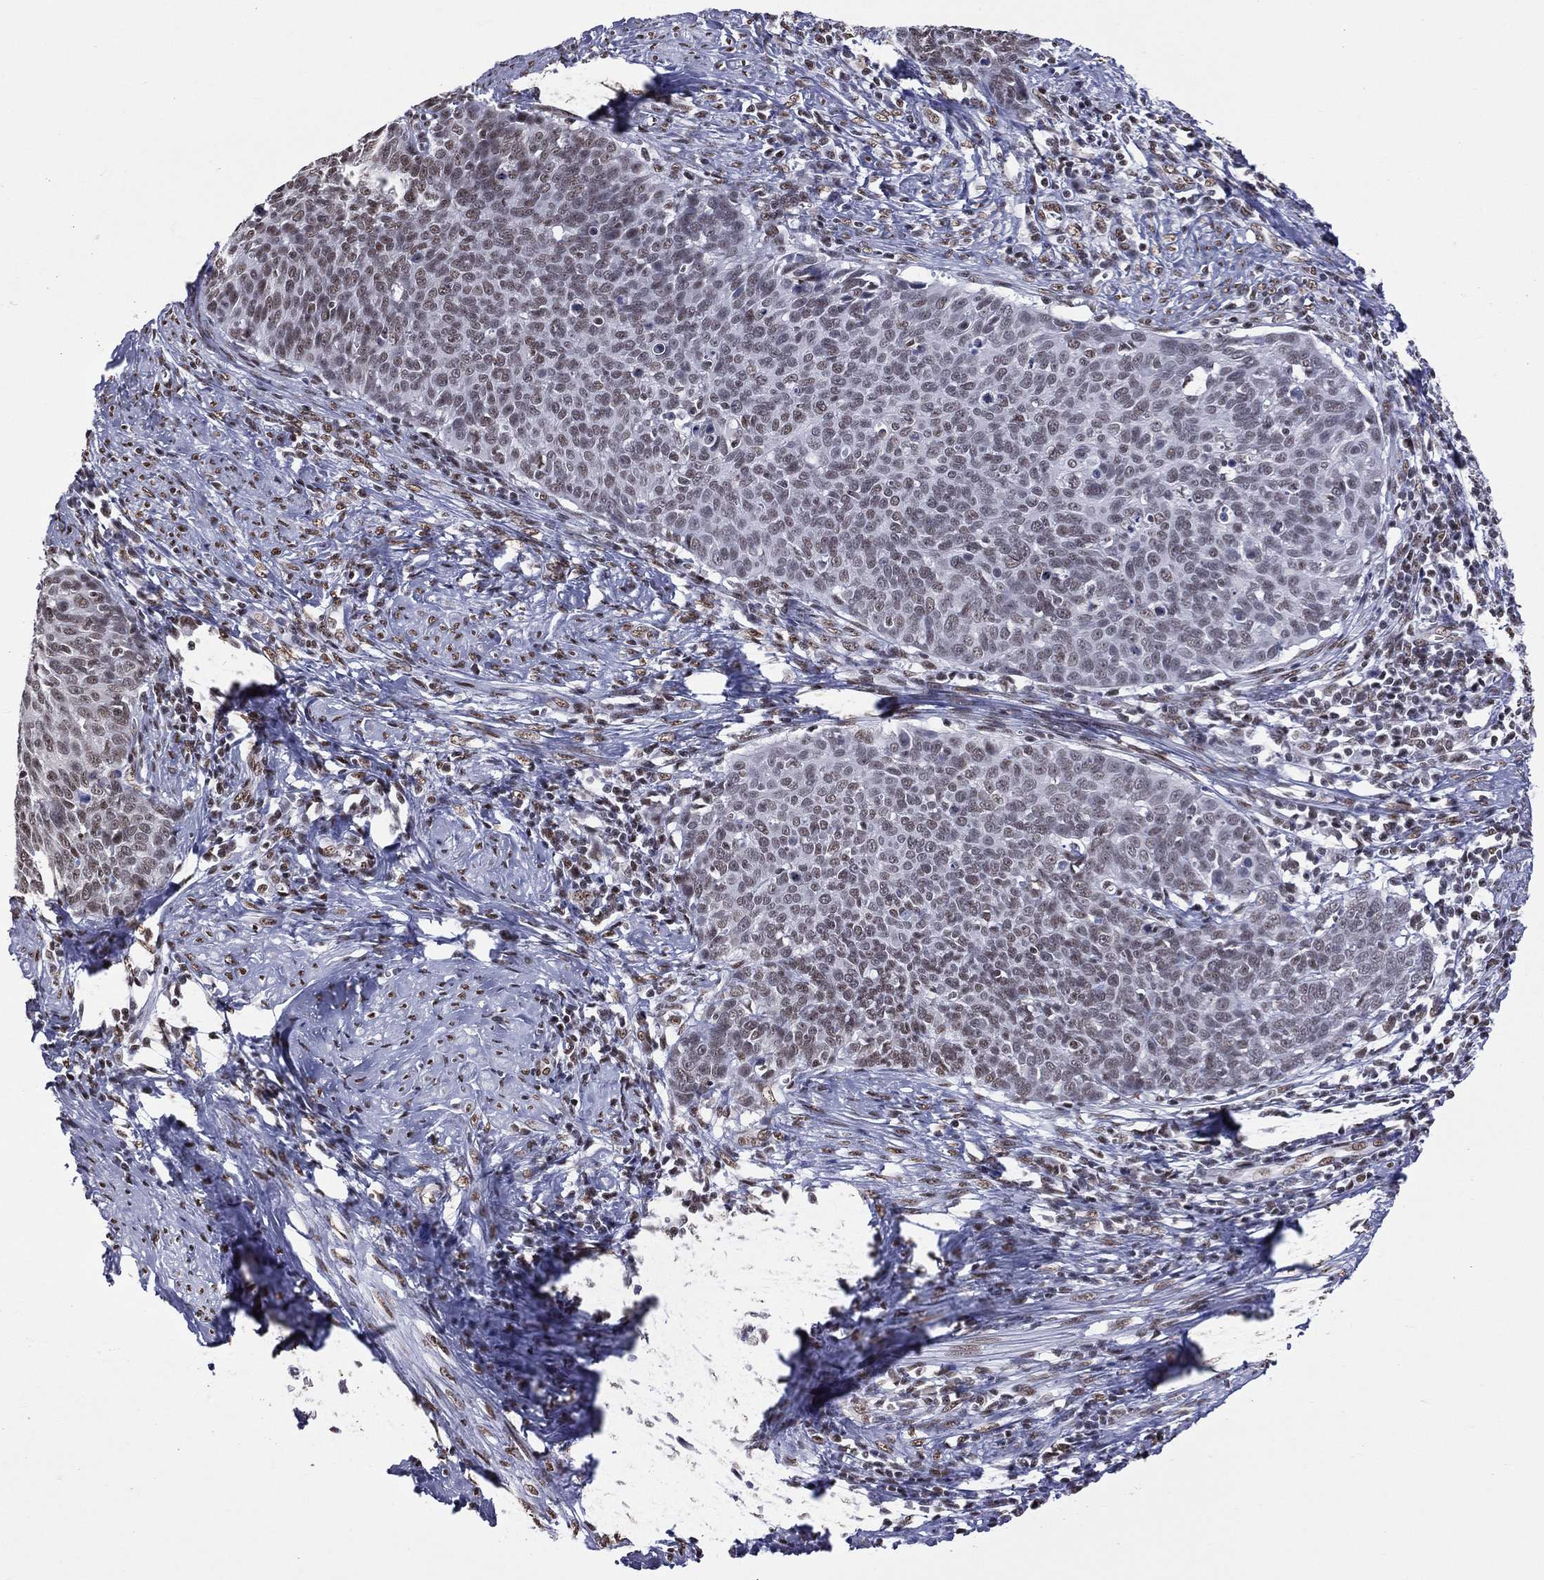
{"staining": {"intensity": "moderate", "quantity": "<25%", "location": "nuclear"}, "tissue": "cervical cancer", "cell_type": "Tumor cells", "image_type": "cancer", "snomed": [{"axis": "morphology", "description": "Normal tissue, NOS"}, {"axis": "morphology", "description": "Squamous cell carcinoma, NOS"}, {"axis": "topography", "description": "Cervix"}], "caption": "DAB immunohistochemical staining of squamous cell carcinoma (cervical) shows moderate nuclear protein staining in about <25% of tumor cells.", "gene": "ZNF7", "patient": {"sex": "female", "age": 39}}